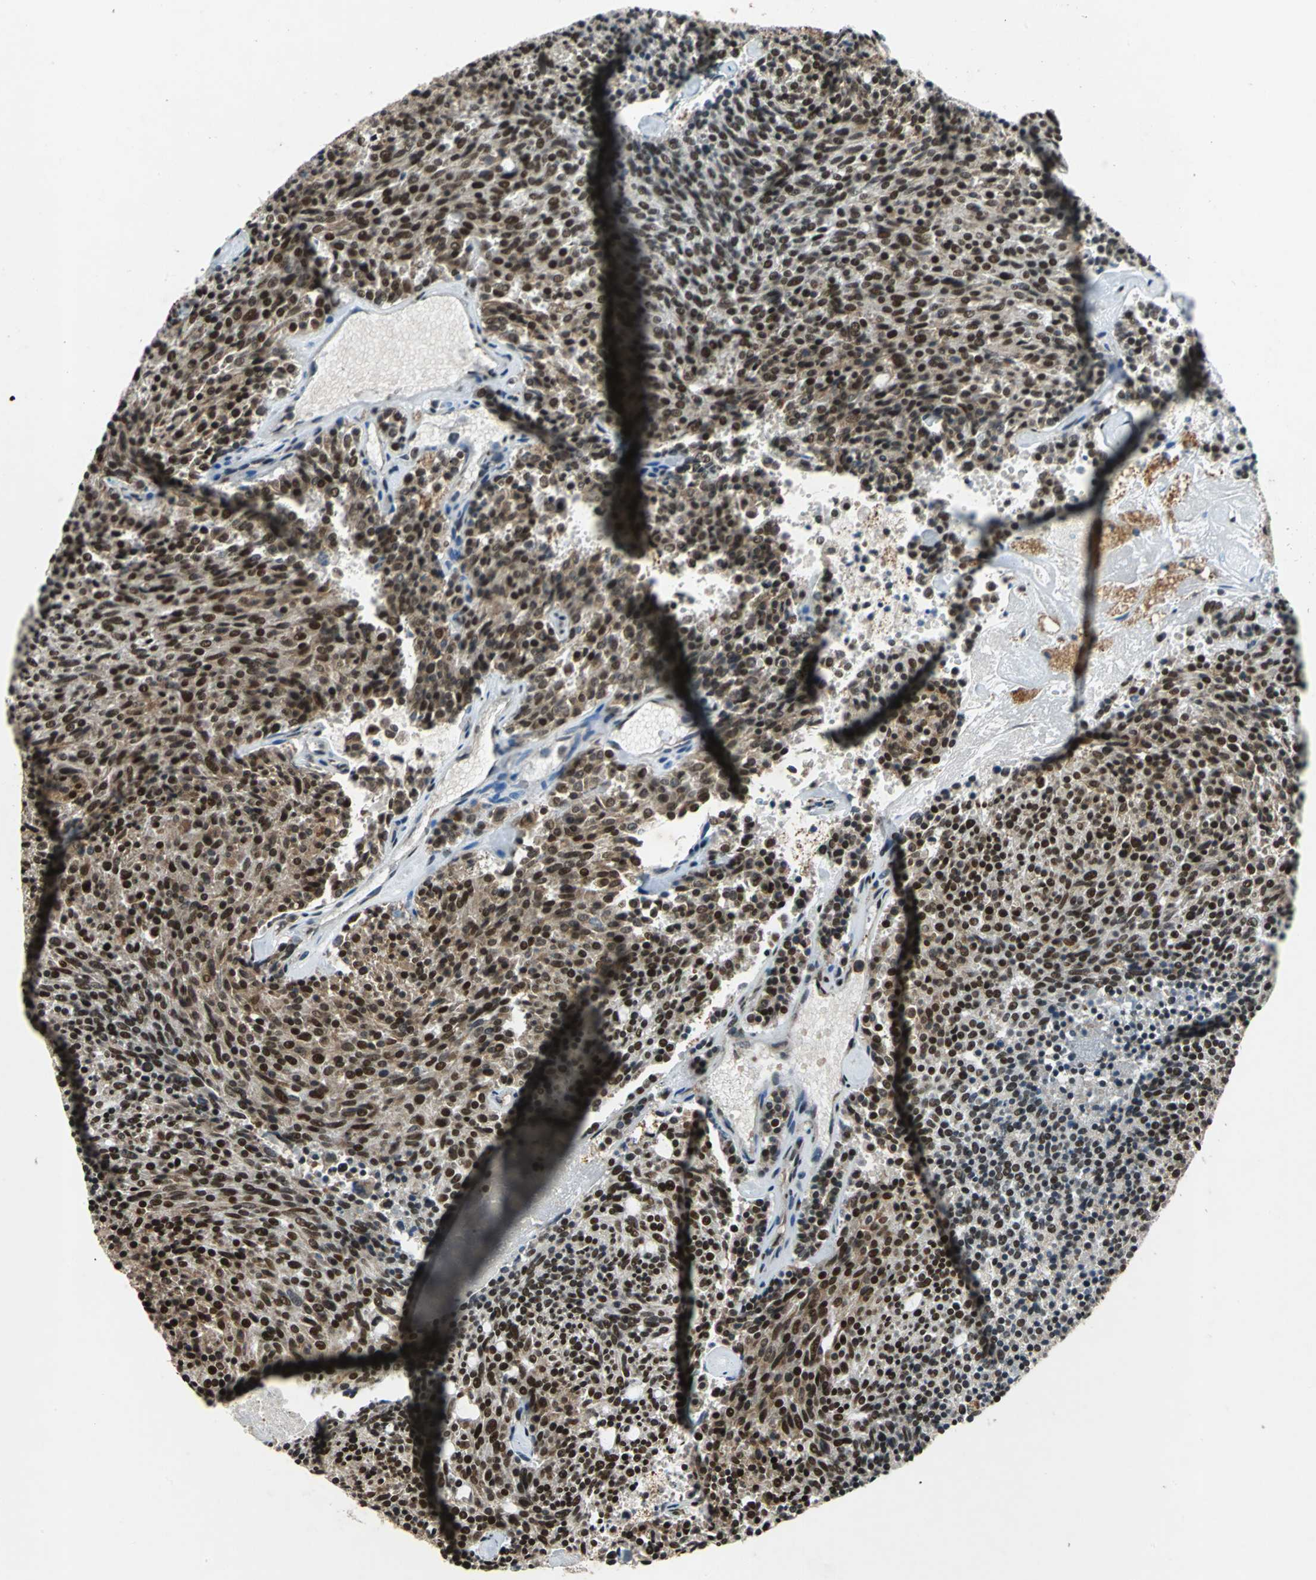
{"staining": {"intensity": "strong", "quantity": ">75%", "location": "nuclear"}, "tissue": "carcinoid", "cell_type": "Tumor cells", "image_type": "cancer", "snomed": [{"axis": "morphology", "description": "Carcinoid, malignant, NOS"}, {"axis": "topography", "description": "Pancreas"}], "caption": "Protein expression analysis of human carcinoid reveals strong nuclear staining in about >75% of tumor cells.", "gene": "MTA2", "patient": {"sex": "female", "age": 54}}